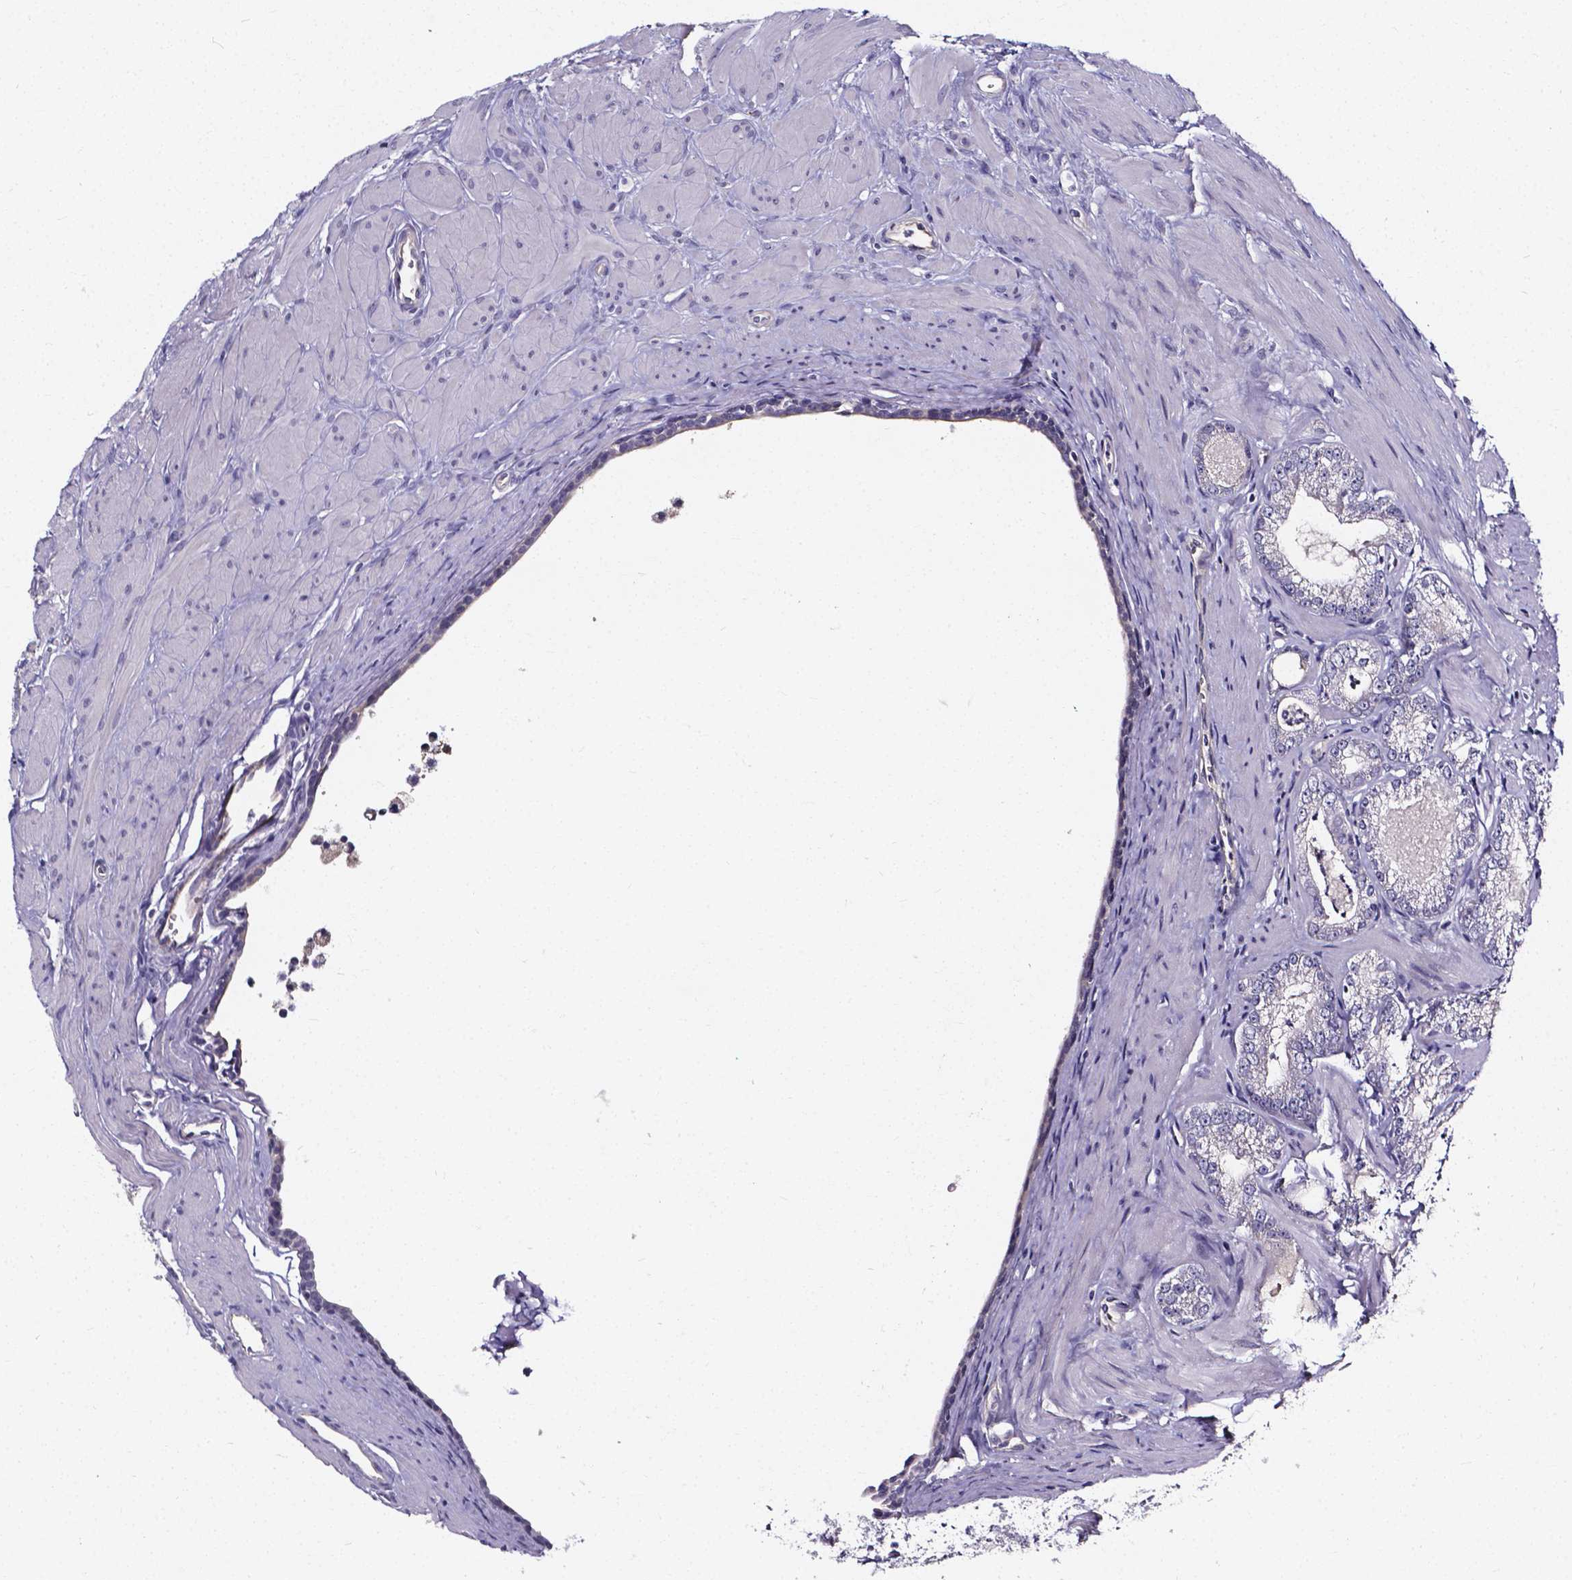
{"staining": {"intensity": "negative", "quantity": "none", "location": "none"}, "tissue": "prostate cancer", "cell_type": "Tumor cells", "image_type": "cancer", "snomed": [{"axis": "morphology", "description": "Adenocarcinoma, NOS"}, {"axis": "topography", "description": "Prostate"}], "caption": "Immunohistochemistry (IHC) image of neoplastic tissue: prostate cancer (adenocarcinoma) stained with DAB (3,3'-diaminobenzidine) displays no significant protein staining in tumor cells.", "gene": "CACNG8", "patient": {"sex": "male", "age": 71}}